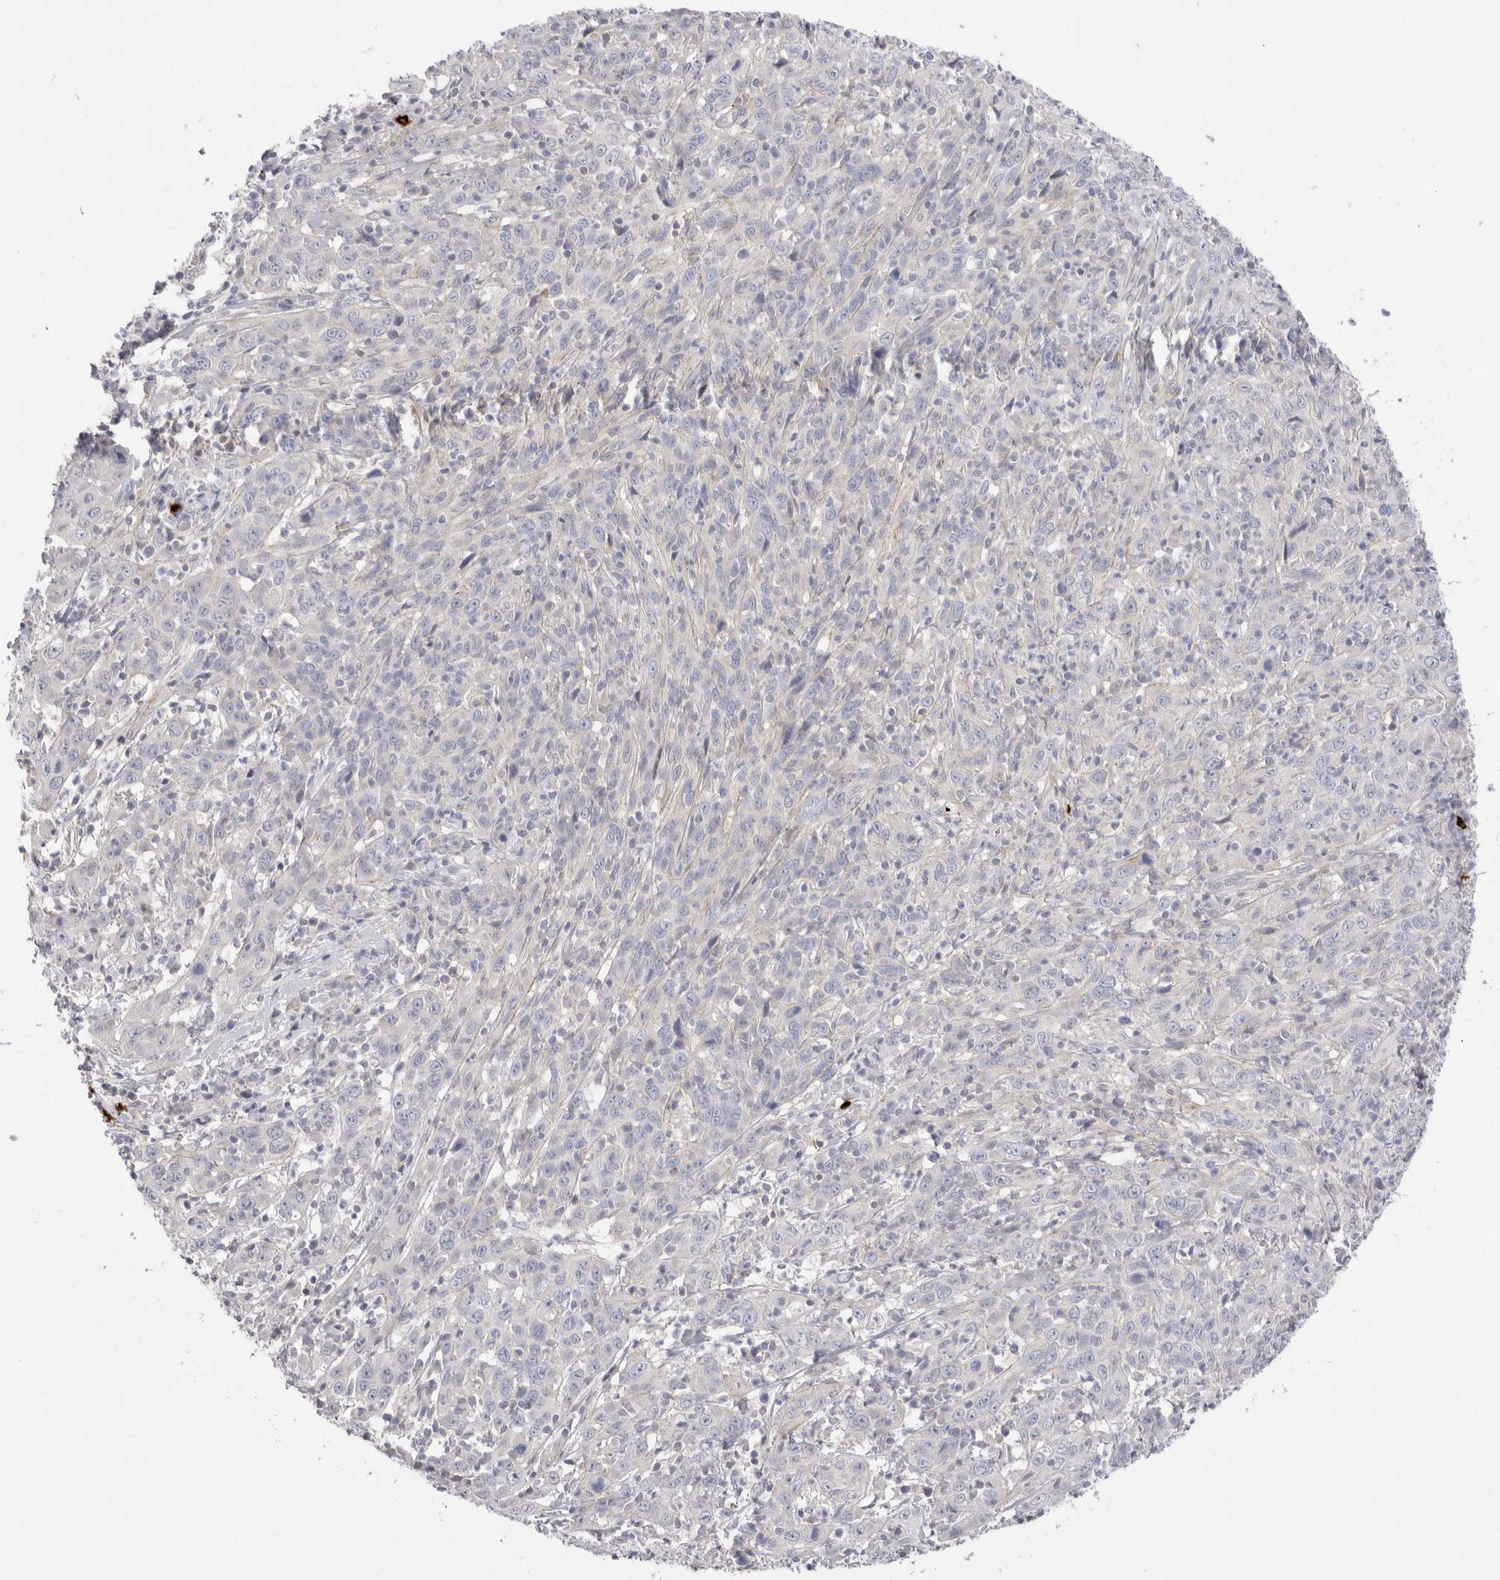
{"staining": {"intensity": "negative", "quantity": "none", "location": "none"}, "tissue": "cervical cancer", "cell_type": "Tumor cells", "image_type": "cancer", "snomed": [{"axis": "morphology", "description": "Squamous cell carcinoma, NOS"}, {"axis": "topography", "description": "Cervix"}], "caption": "This is an immunohistochemistry (IHC) micrograph of human cervical squamous cell carcinoma. There is no staining in tumor cells.", "gene": "SPINK2", "patient": {"sex": "female", "age": 46}}